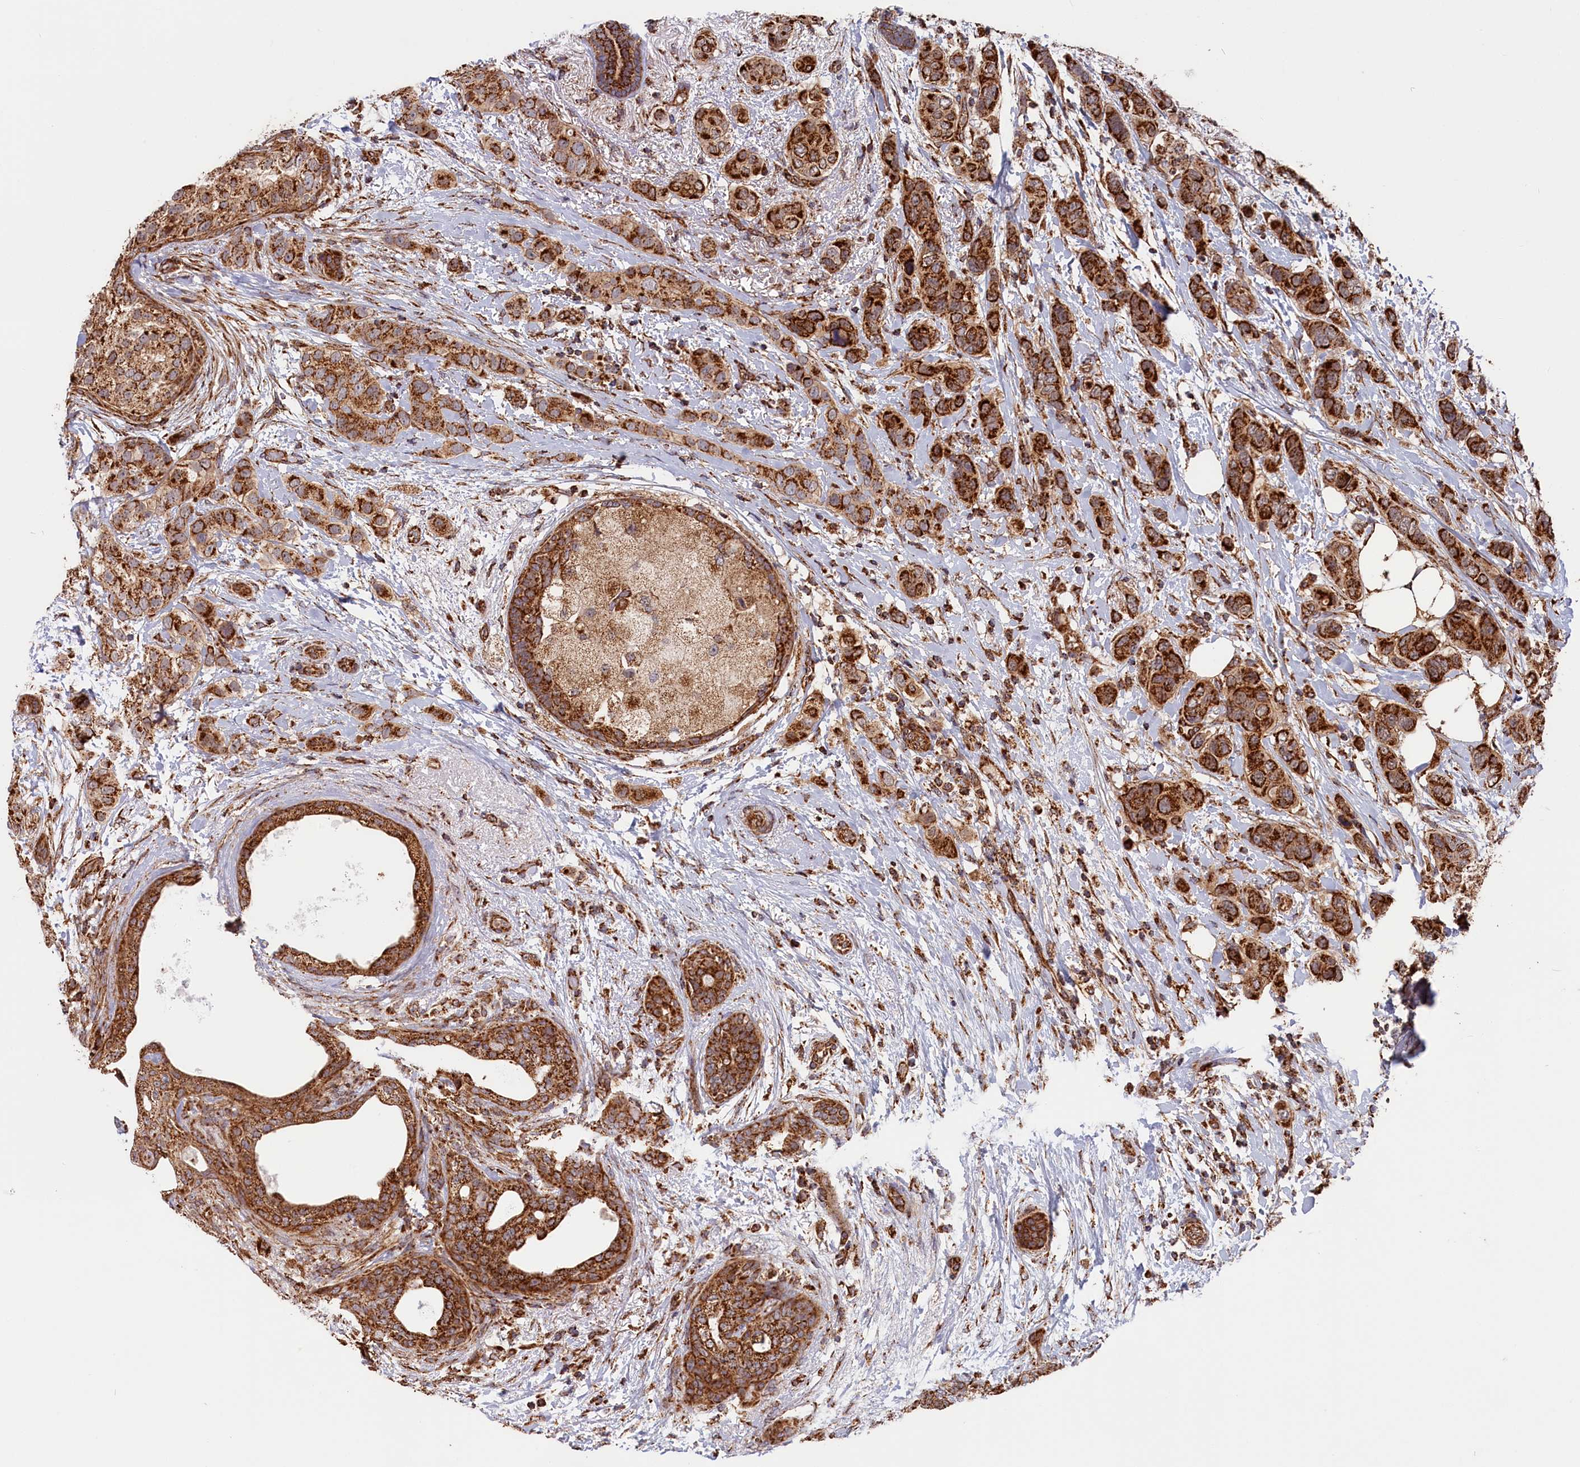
{"staining": {"intensity": "strong", "quantity": ">75%", "location": "cytoplasmic/membranous"}, "tissue": "breast cancer", "cell_type": "Tumor cells", "image_type": "cancer", "snomed": [{"axis": "morphology", "description": "Lobular carcinoma"}, {"axis": "topography", "description": "Breast"}], "caption": "Immunohistochemical staining of human lobular carcinoma (breast) exhibits strong cytoplasmic/membranous protein staining in approximately >75% of tumor cells.", "gene": "MACROD1", "patient": {"sex": "female", "age": 51}}